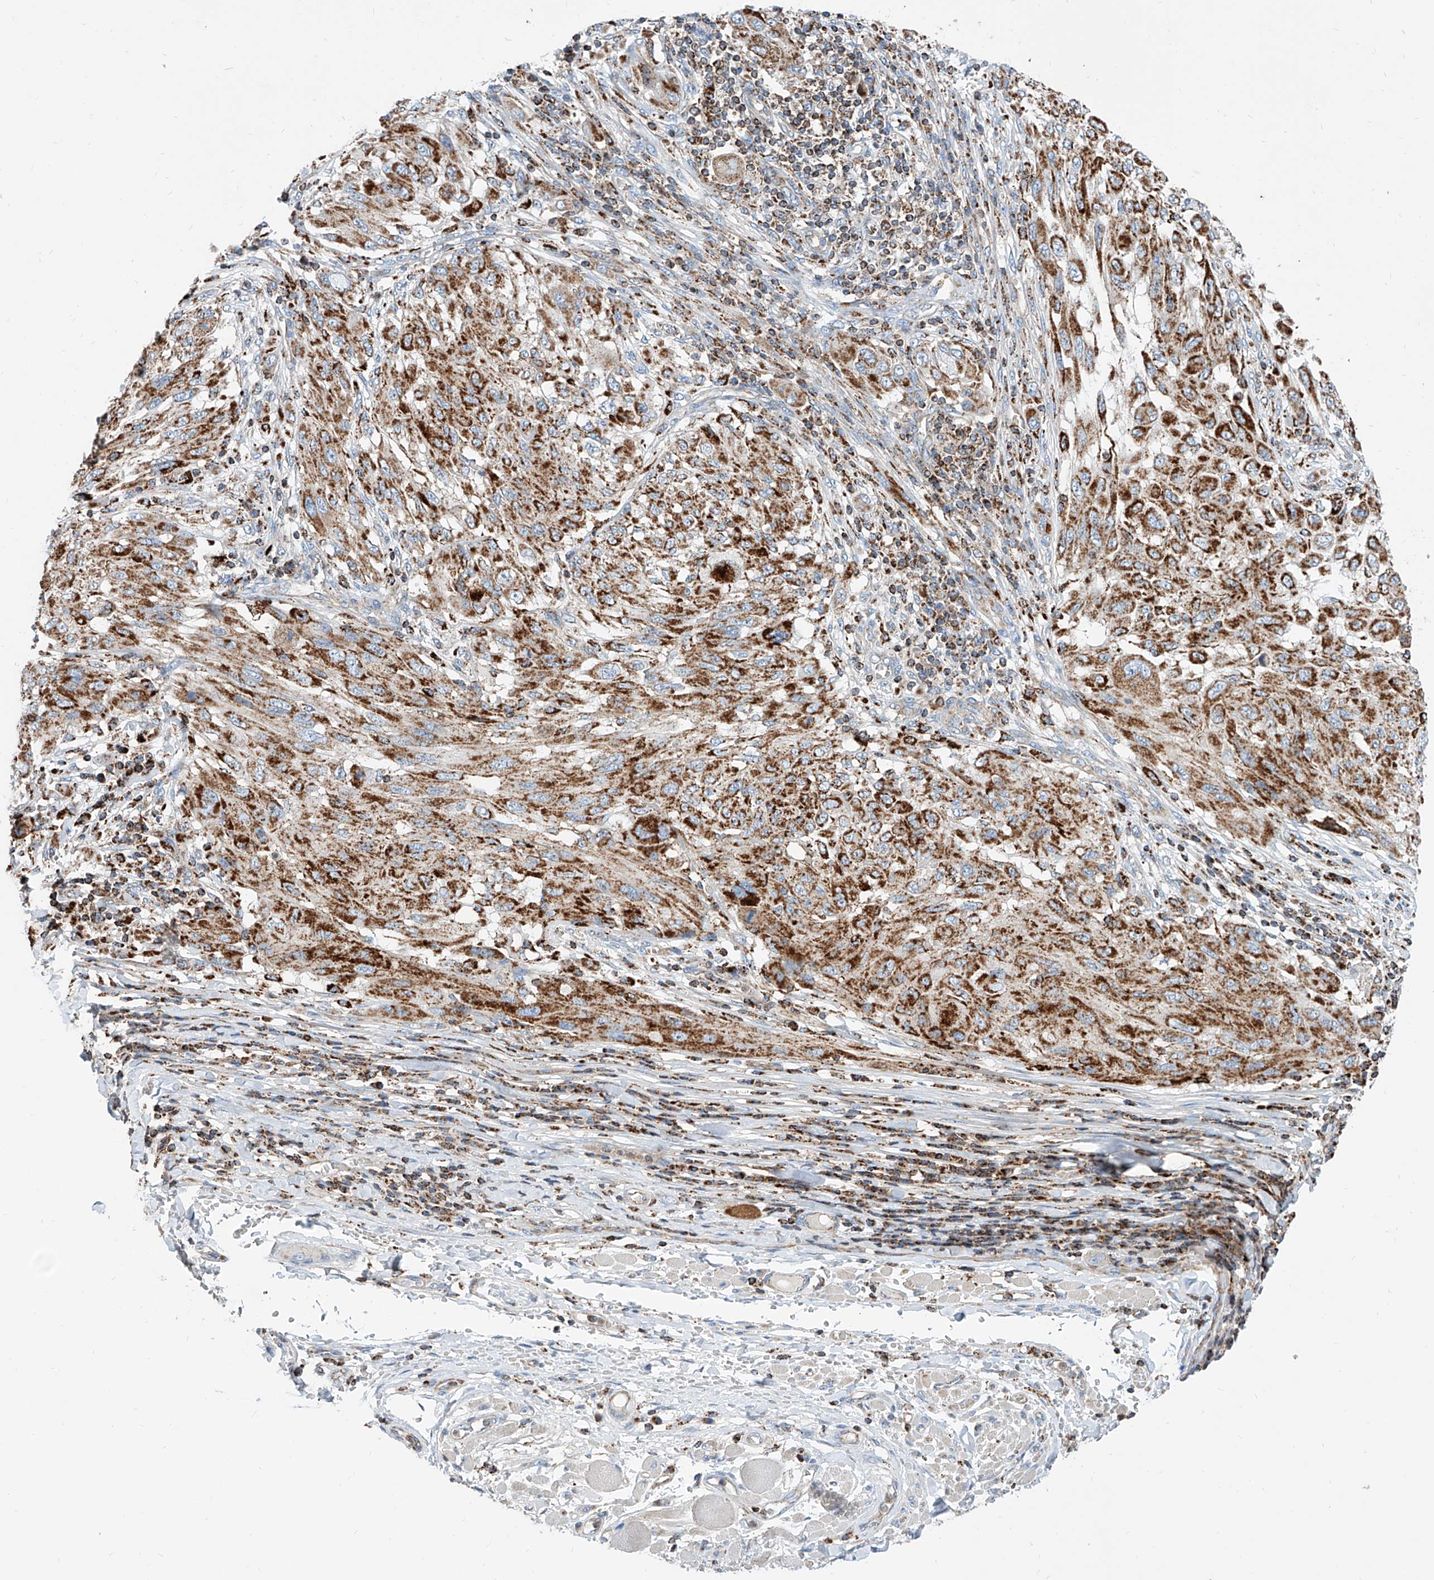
{"staining": {"intensity": "strong", "quantity": ">75%", "location": "cytoplasmic/membranous"}, "tissue": "melanoma", "cell_type": "Tumor cells", "image_type": "cancer", "snomed": [{"axis": "morphology", "description": "Malignant melanoma, NOS"}, {"axis": "topography", "description": "Skin"}], "caption": "A micrograph showing strong cytoplasmic/membranous expression in approximately >75% of tumor cells in melanoma, as visualized by brown immunohistochemical staining.", "gene": "CPNE5", "patient": {"sex": "female", "age": 91}}